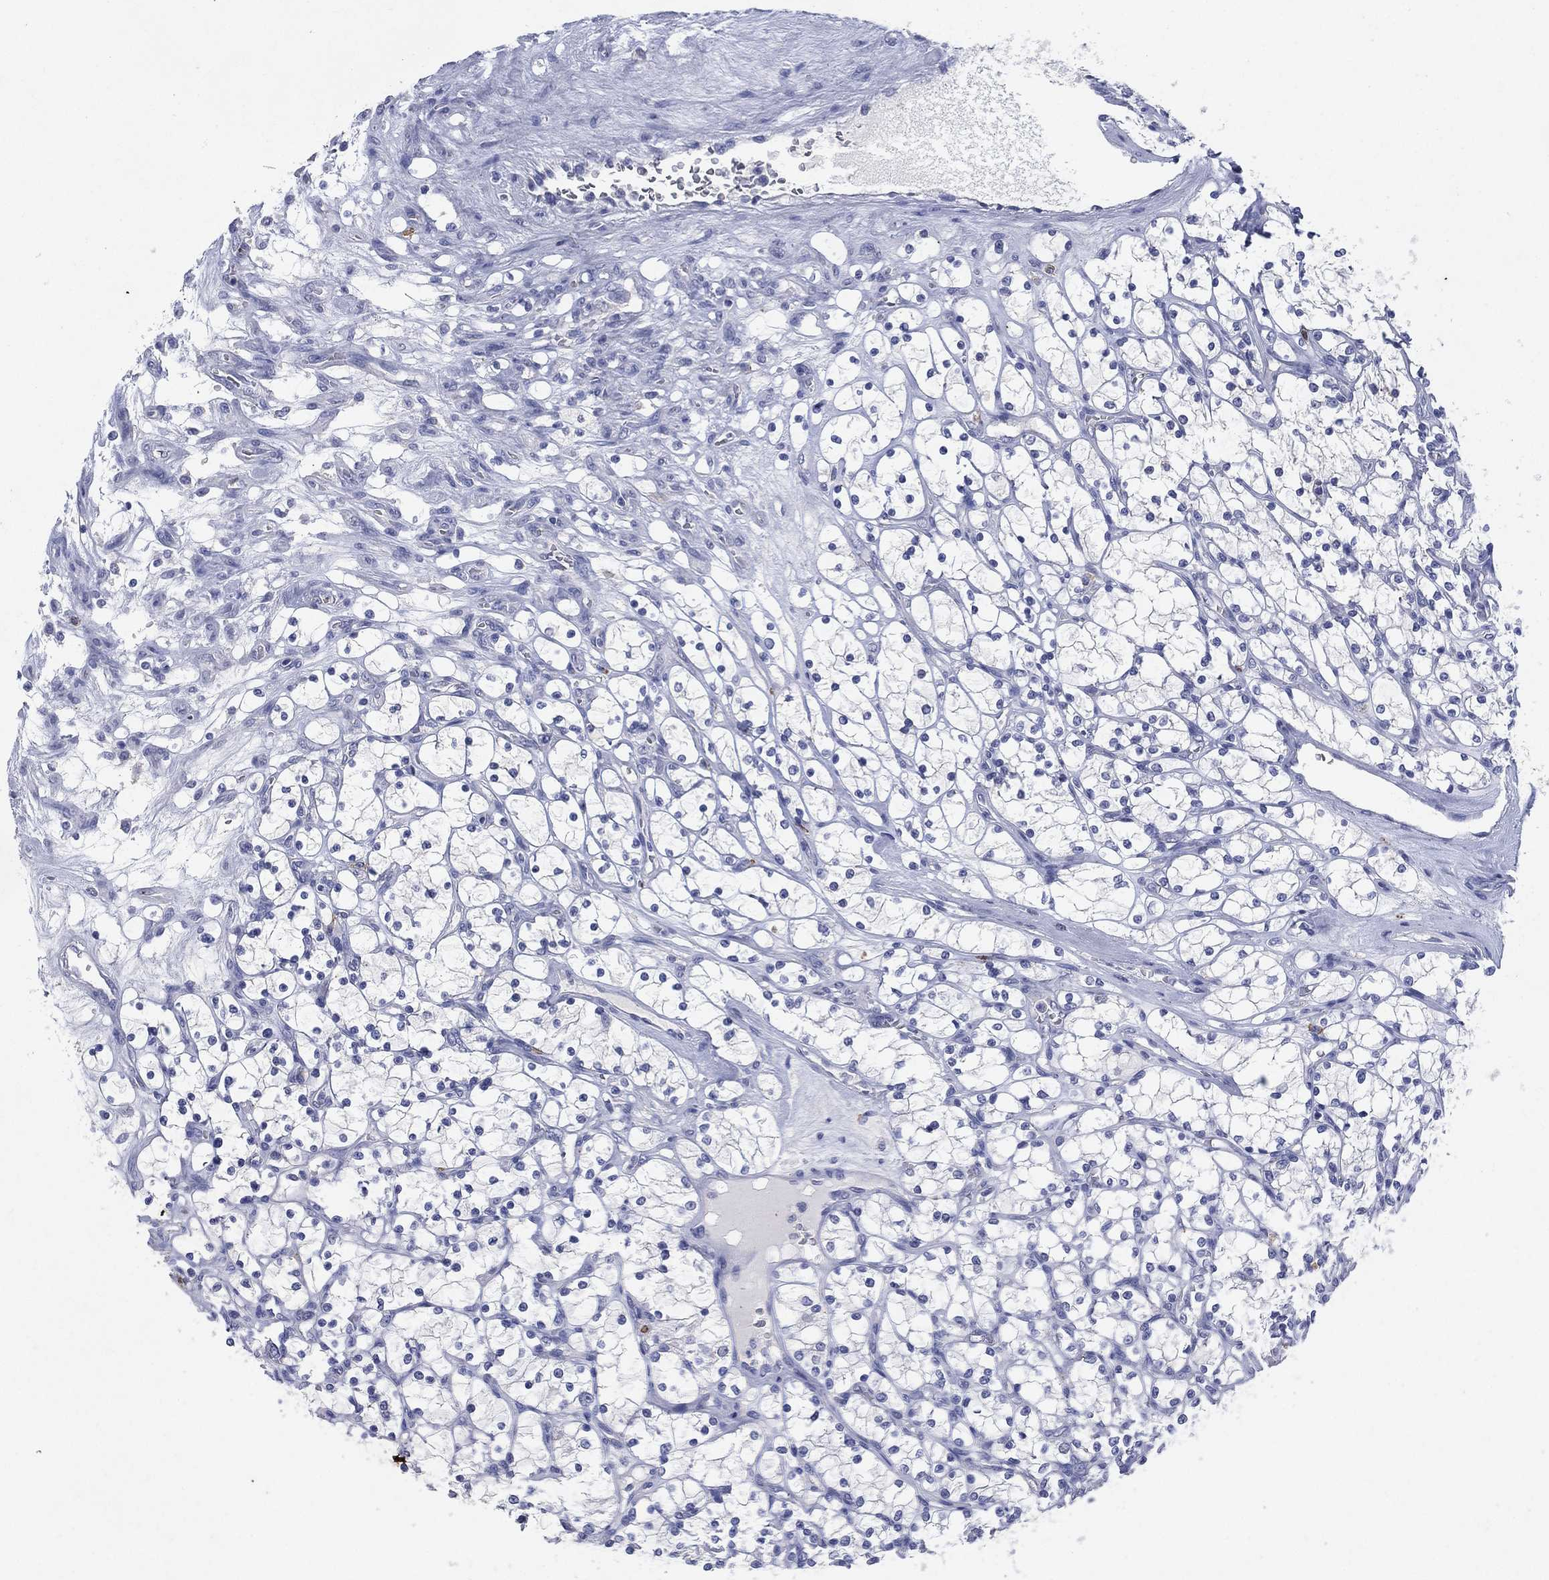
{"staining": {"intensity": "negative", "quantity": "none", "location": "none"}, "tissue": "renal cancer", "cell_type": "Tumor cells", "image_type": "cancer", "snomed": [{"axis": "morphology", "description": "Adenocarcinoma, NOS"}, {"axis": "topography", "description": "Kidney"}], "caption": "Immunohistochemistry (IHC) image of neoplastic tissue: renal adenocarcinoma stained with DAB reveals no significant protein staining in tumor cells. The staining was performed using DAB (3,3'-diaminobenzidine) to visualize the protein expression in brown, while the nuclei were stained in blue with hematoxylin (Magnification: 20x).", "gene": "FSCN2", "patient": {"sex": "female", "age": 69}}